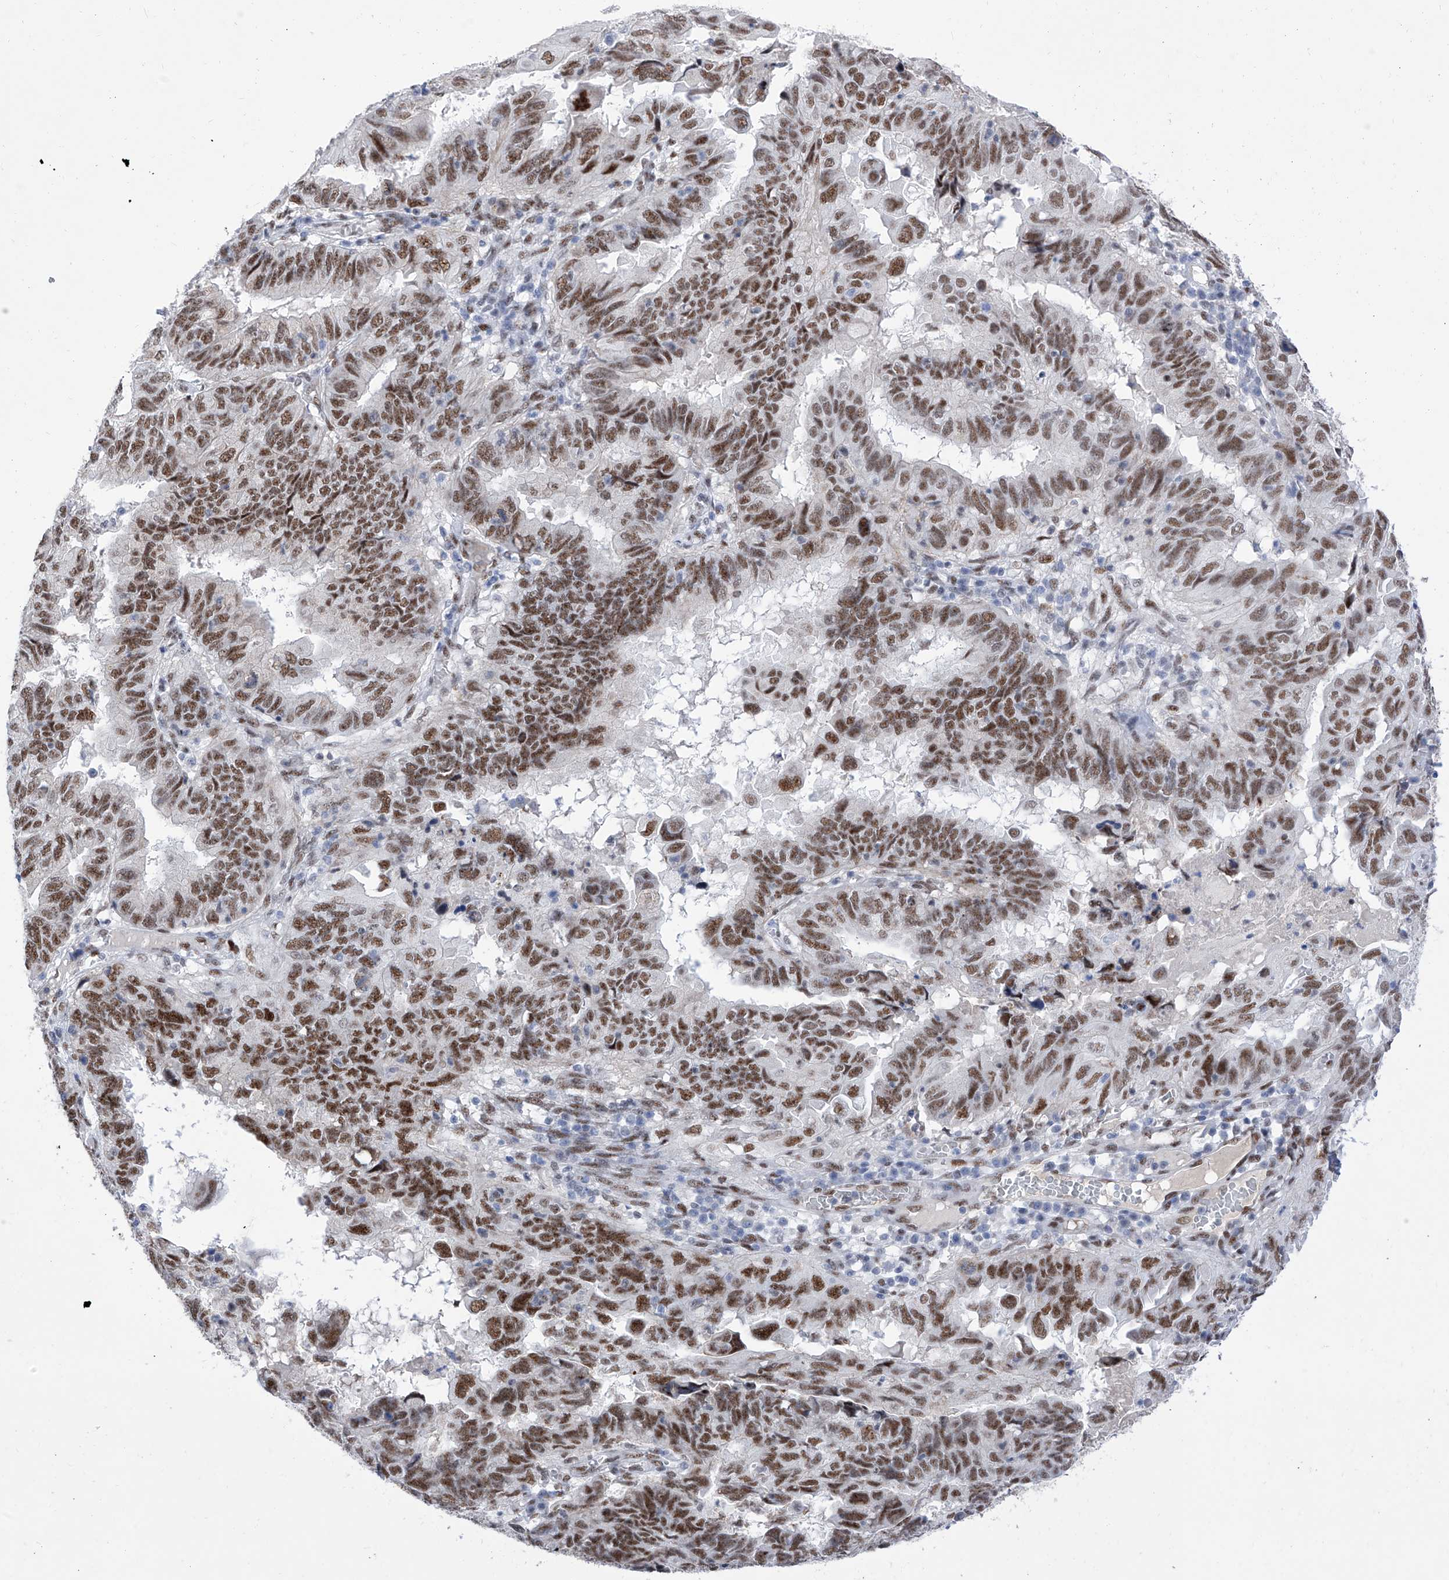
{"staining": {"intensity": "strong", "quantity": ">75%", "location": "nuclear"}, "tissue": "endometrial cancer", "cell_type": "Tumor cells", "image_type": "cancer", "snomed": [{"axis": "morphology", "description": "Adenocarcinoma, NOS"}, {"axis": "topography", "description": "Uterus"}], "caption": "This is a histology image of immunohistochemistry staining of endometrial cancer (adenocarcinoma), which shows strong staining in the nuclear of tumor cells.", "gene": "ATN1", "patient": {"sex": "female", "age": 77}}